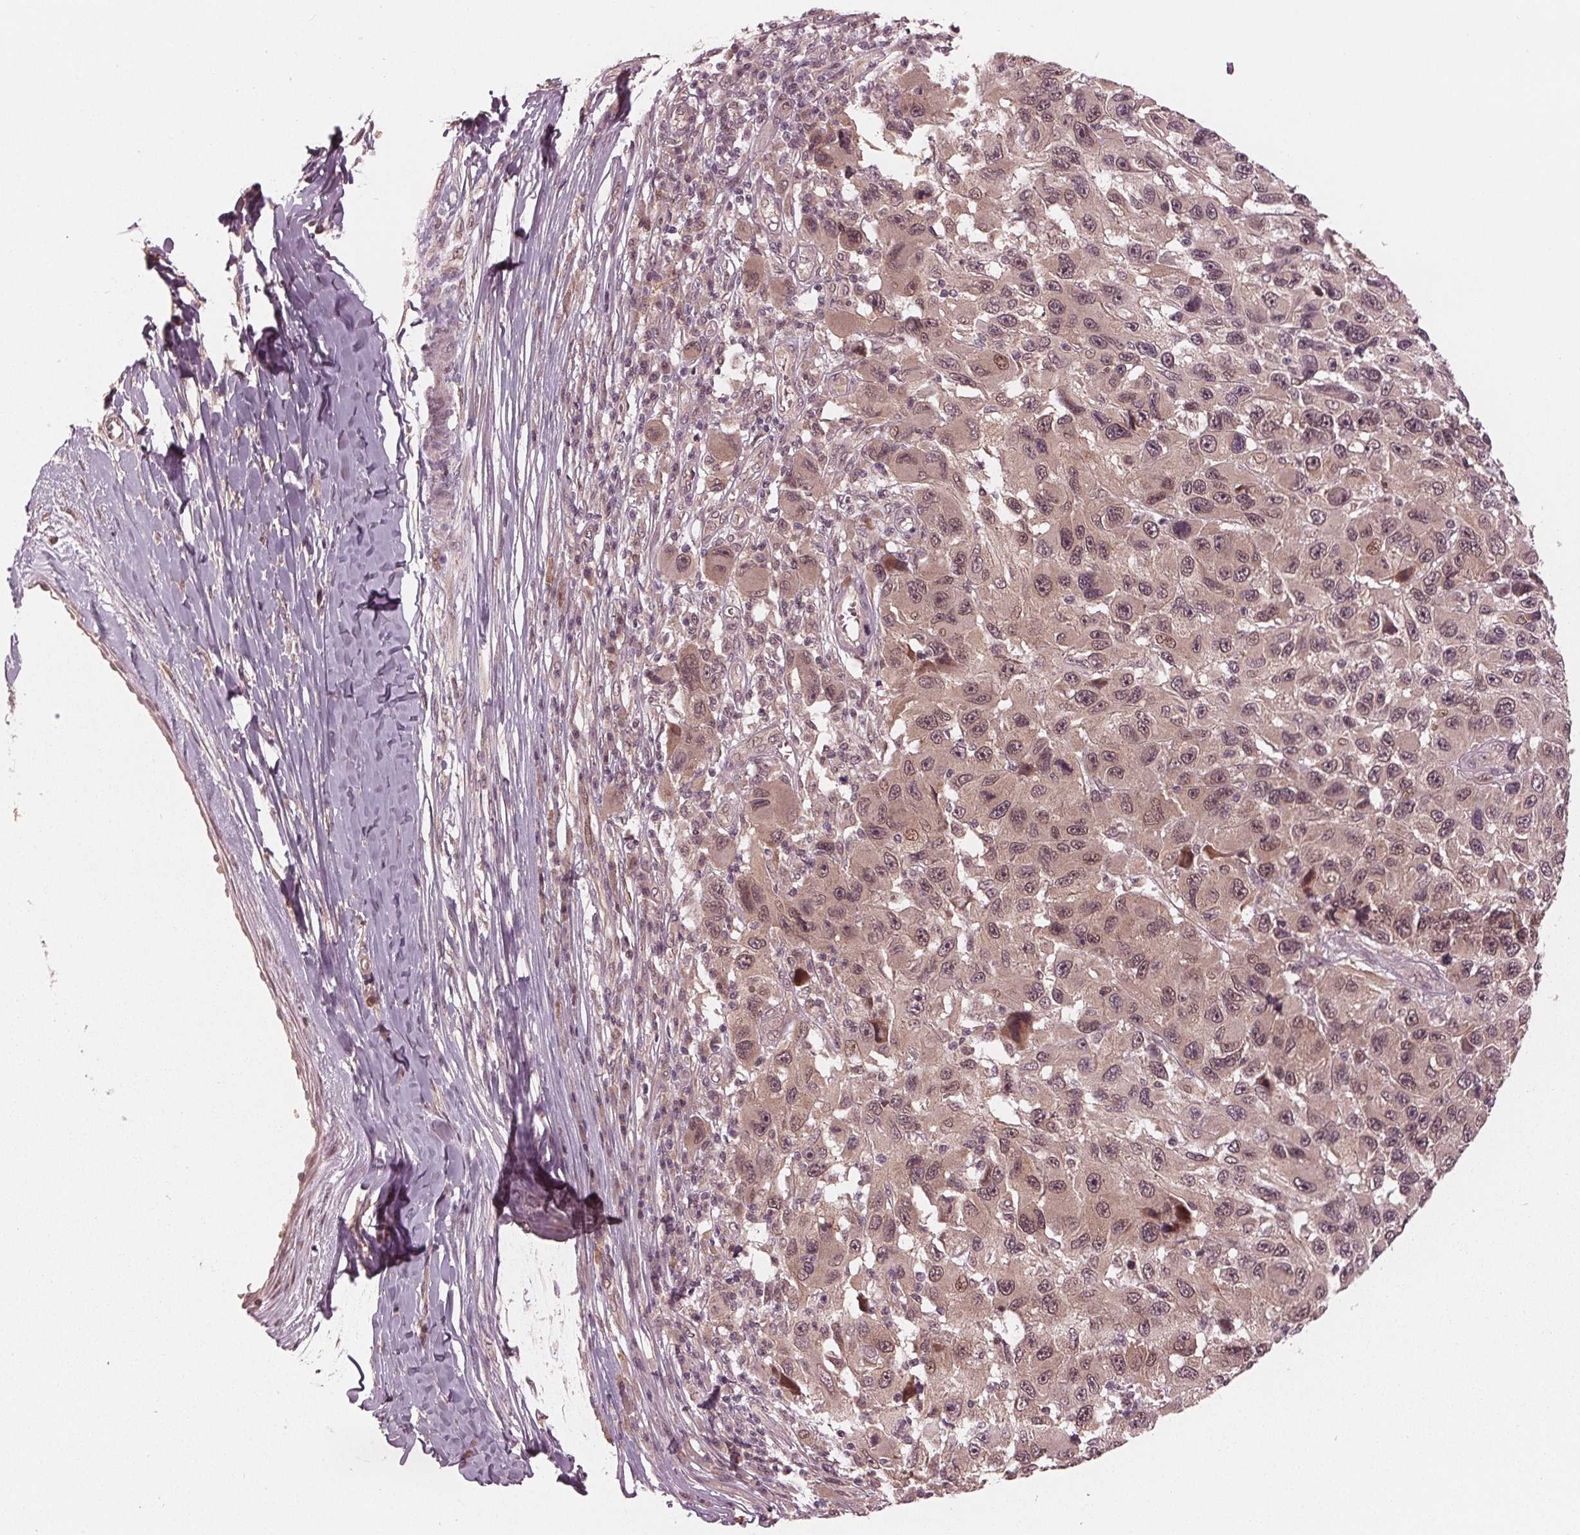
{"staining": {"intensity": "weak", "quantity": ">75%", "location": "cytoplasmic/membranous,nuclear"}, "tissue": "melanoma", "cell_type": "Tumor cells", "image_type": "cancer", "snomed": [{"axis": "morphology", "description": "Malignant melanoma, NOS"}, {"axis": "topography", "description": "Skin"}], "caption": "Malignant melanoma was stained to show a protein in brown. There is low levels of weak cytoplasmic/membranous and nuclear expression in approximately >75% of tumor cells.", "gene": "ZNF471", "patient": {"sex": "male", "age": 53}}